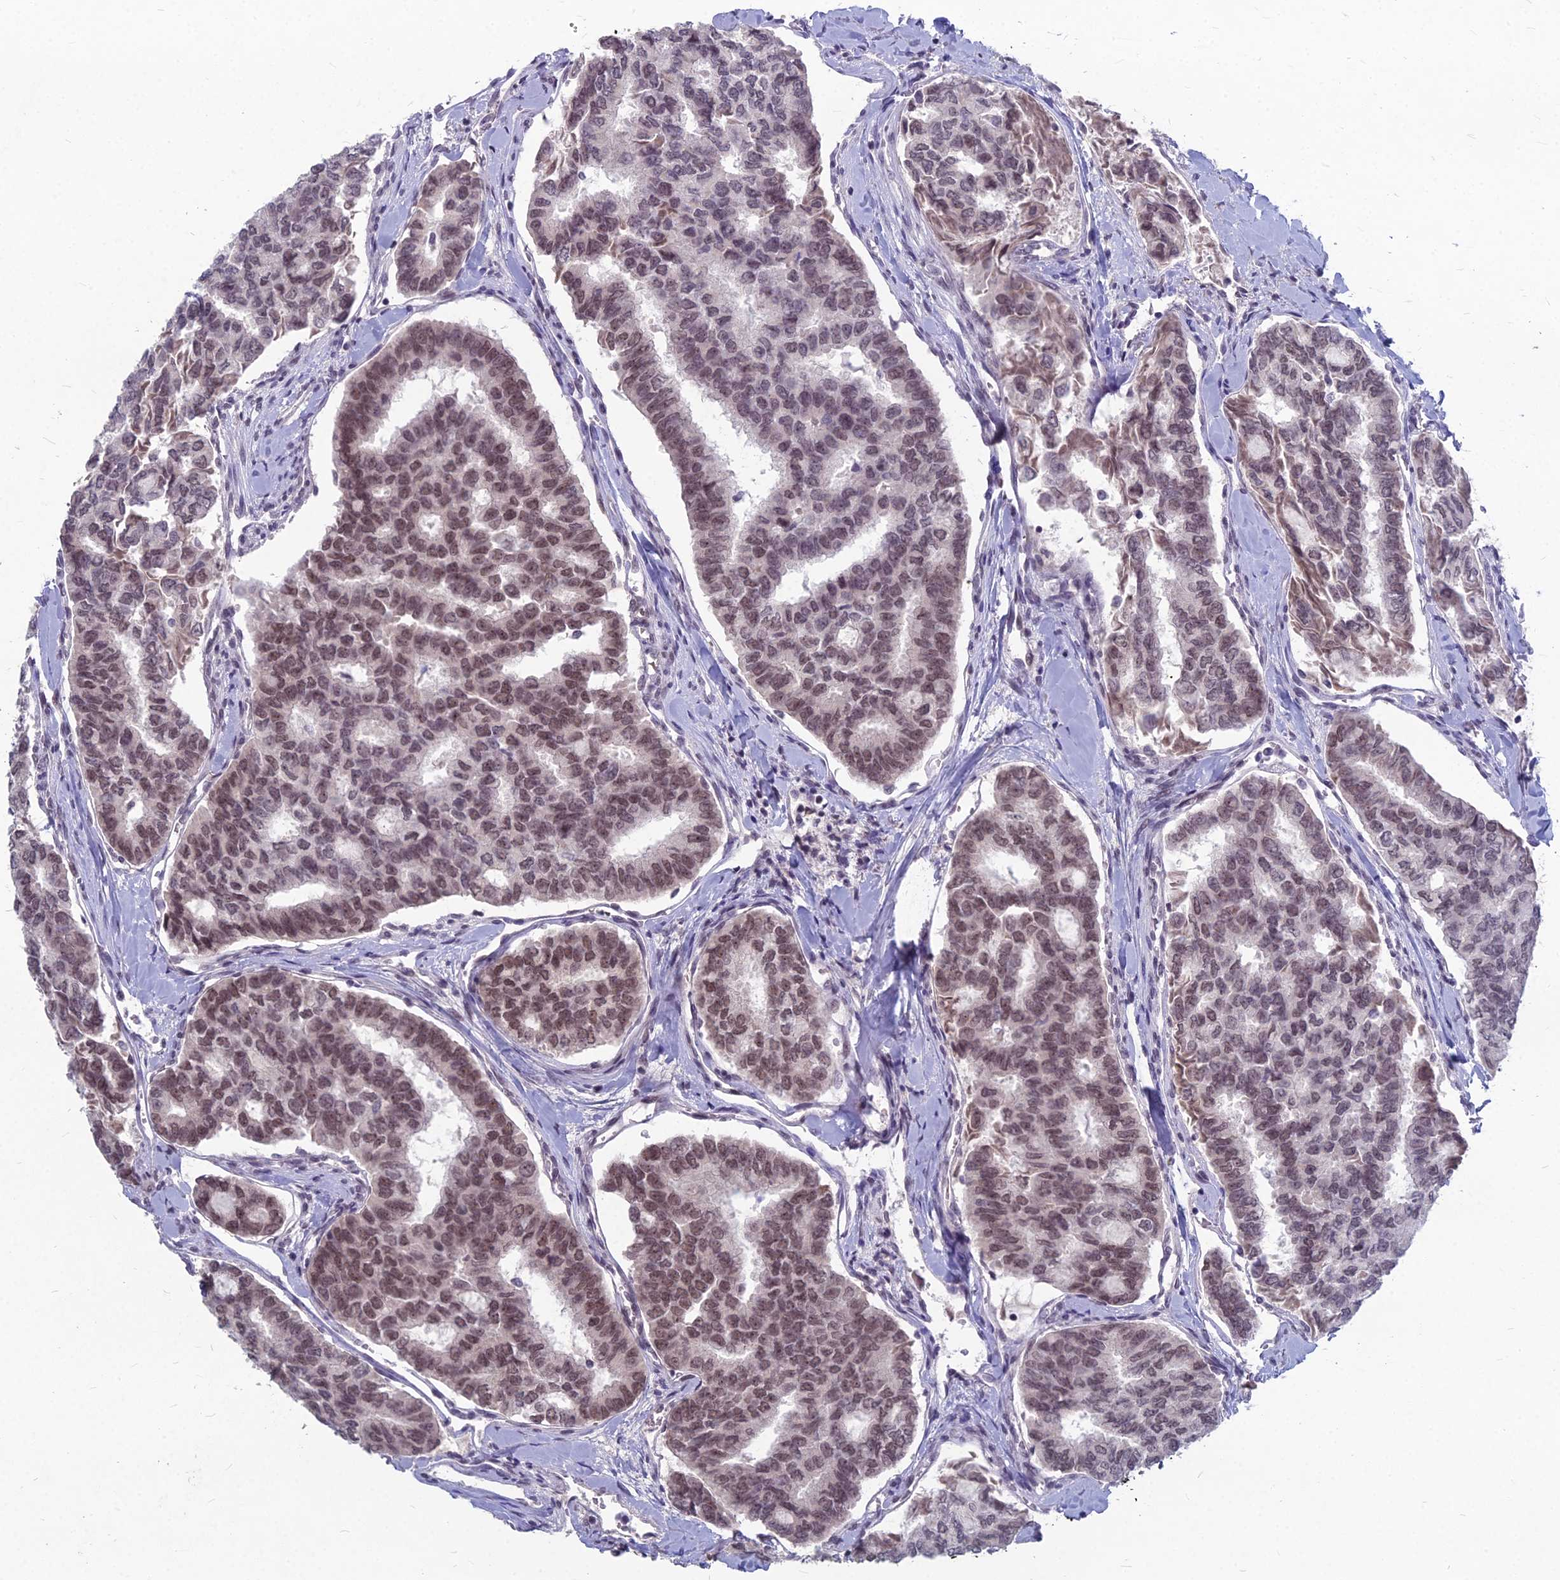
{"staining": {"intensity": "moderate", "quantity": ">75%", "location": "nuclear"}, "tissue": "thyroid cancer", "cell_type": "Tumor cells", "image_type": "cancer", "snomed": [{"axis": "morphology", "description": "Papillary adenocarcinoma, NOS"}, {"axis": "topography", "description": "Thyroid gland"}], "caption": "Human thyroid cancer (papillary adenocarcinoma) stained with a brown dye demonstrates moderate nuclear positive staining in approximately >75% of tumor cells.", "gene": "KAT7", "patient": {"sex": "female", "age": 35}}